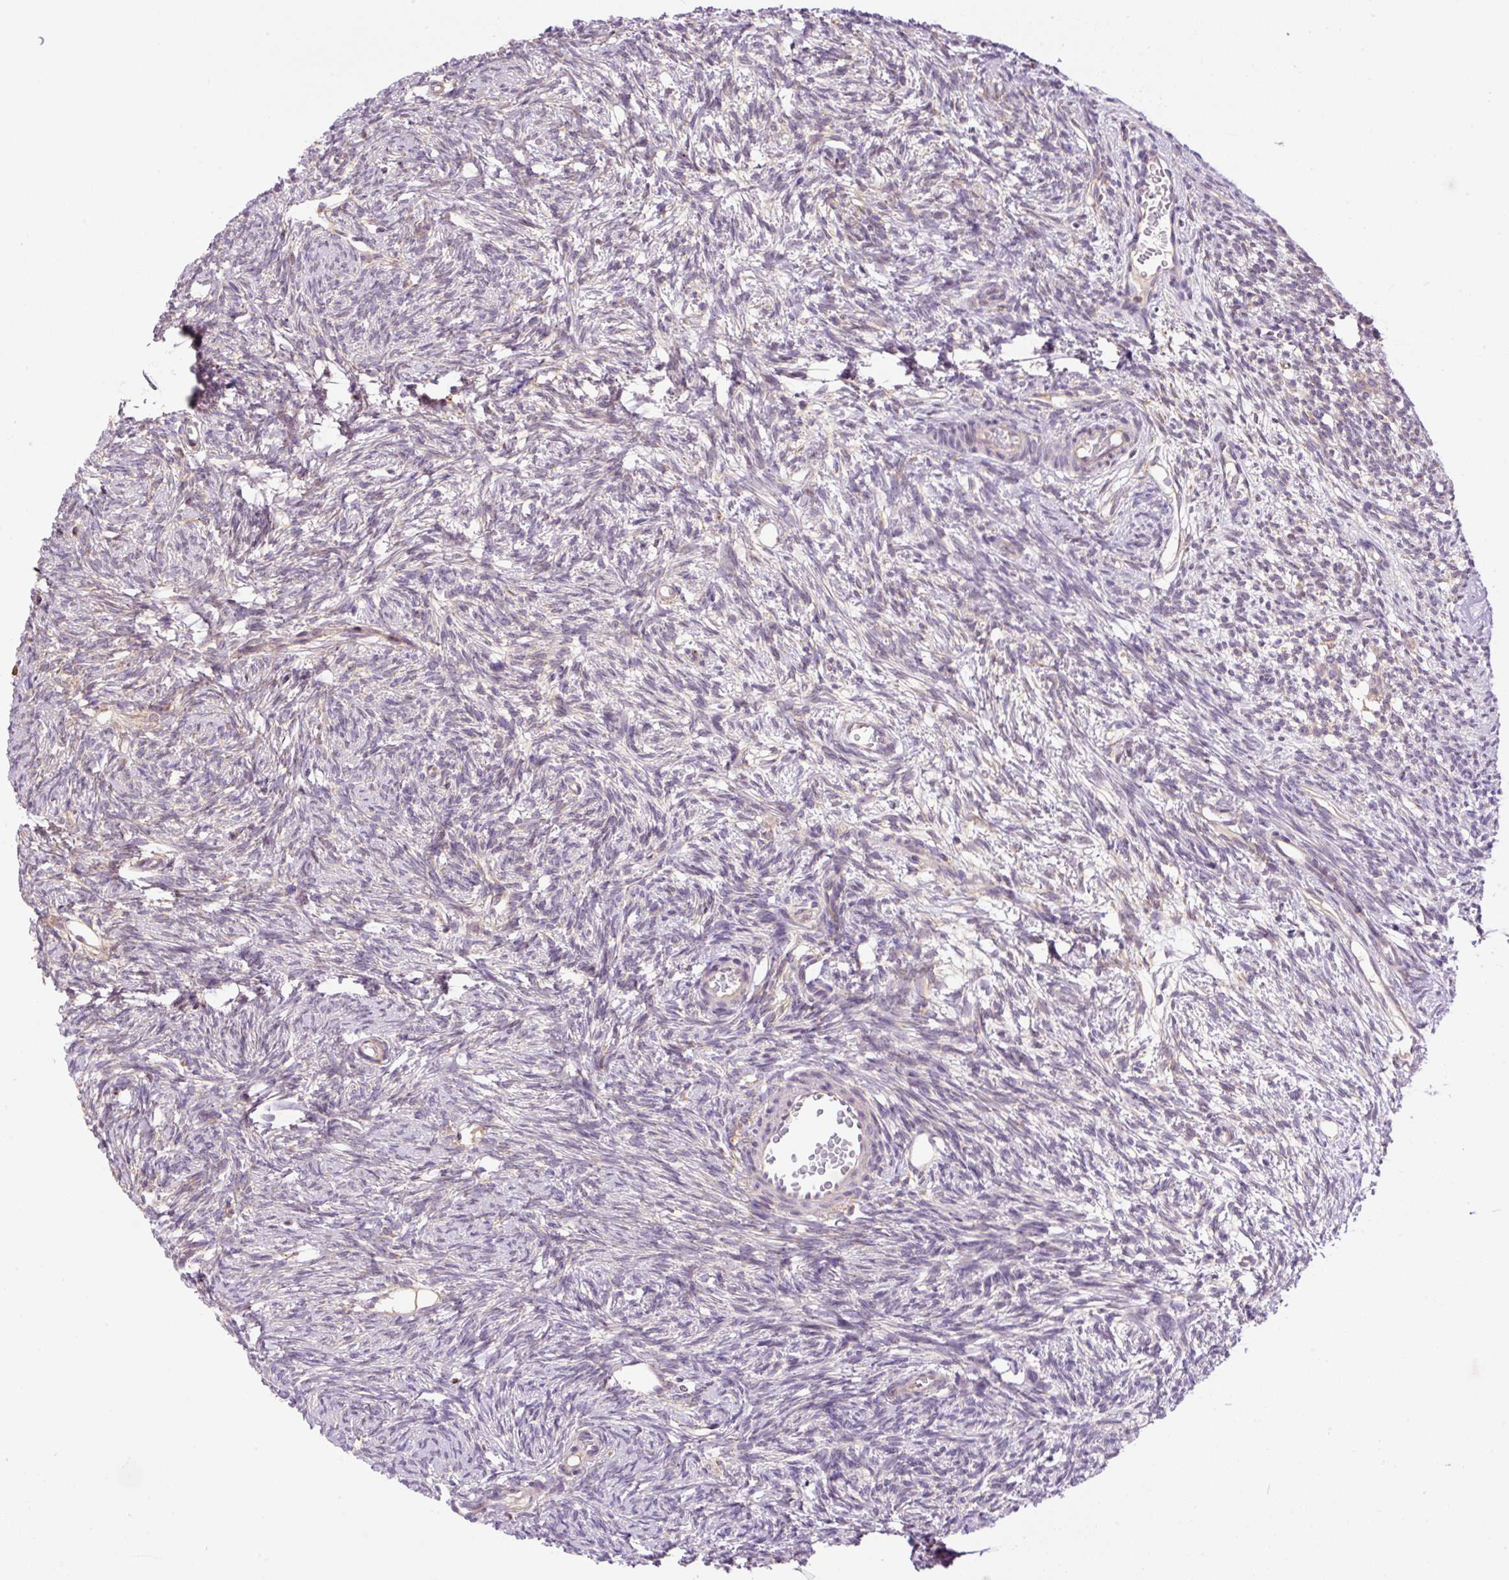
{"staining": {"intensity": "weak", "quantity": "25%-75%", "location": "cytoplasmic/membranous"}, "tissue": "ovary", "cell_type": "Follicle cells", "image_type": "normal", "snomed": [{"axis": "morphology", "description": "Normal tissue, NOS"}, {"axis": "topography", "description": "Ovary"}], "caption": "A brown stain highlights weak cytoplasmic/membranous expression of a protein in follicle cells of unremarkable human ovary. Using DAB (3,3'-diaminobenzidine) (brown) and hematoxylin (blue) stains, captured at high magnification using brightfield microscopy.", "gene": "POFUT1", "patient": {"sex": "female", "age": 33}}